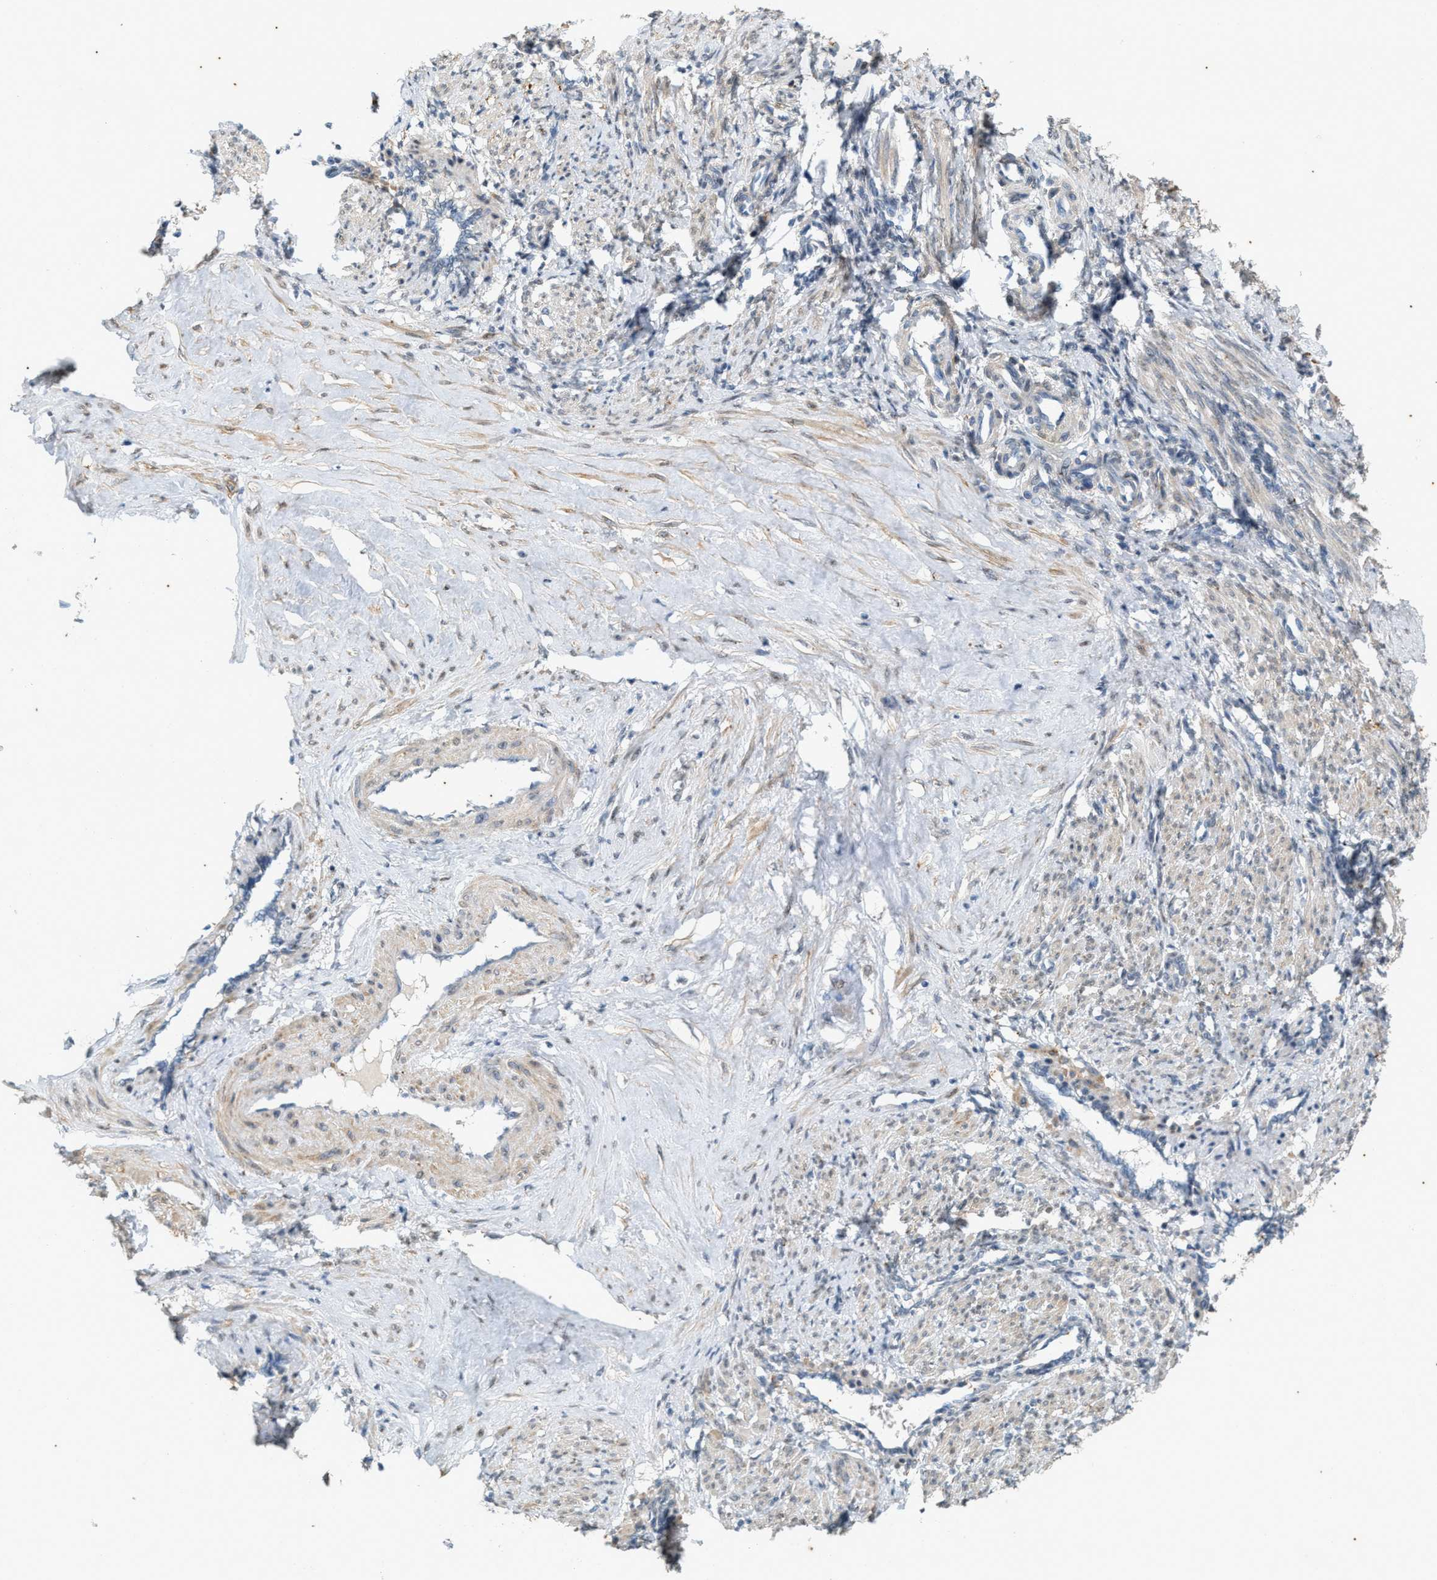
{"staining": {"intensity": "moderate", "quantity": "25%-75%", "location": "cytoplasmic/membranous"}, "tissue": "smooth muscle", "cell_type": "Smooth muscle cells", "image_type": "normal", "snomed": [{"axis": "morphology", "description": "Normal tissue, NOS"}, {"axis": "topography", "description": "Endometrium"}], "caption": "Benign smooth muscle reveals moderate cytoplasmic/membranous expression in about 25%-75% of smooth muscle cells, visualized by immunohistochemistry.", "gene": "CHPF2", "patient": {"sex": "female", "age": 33}}